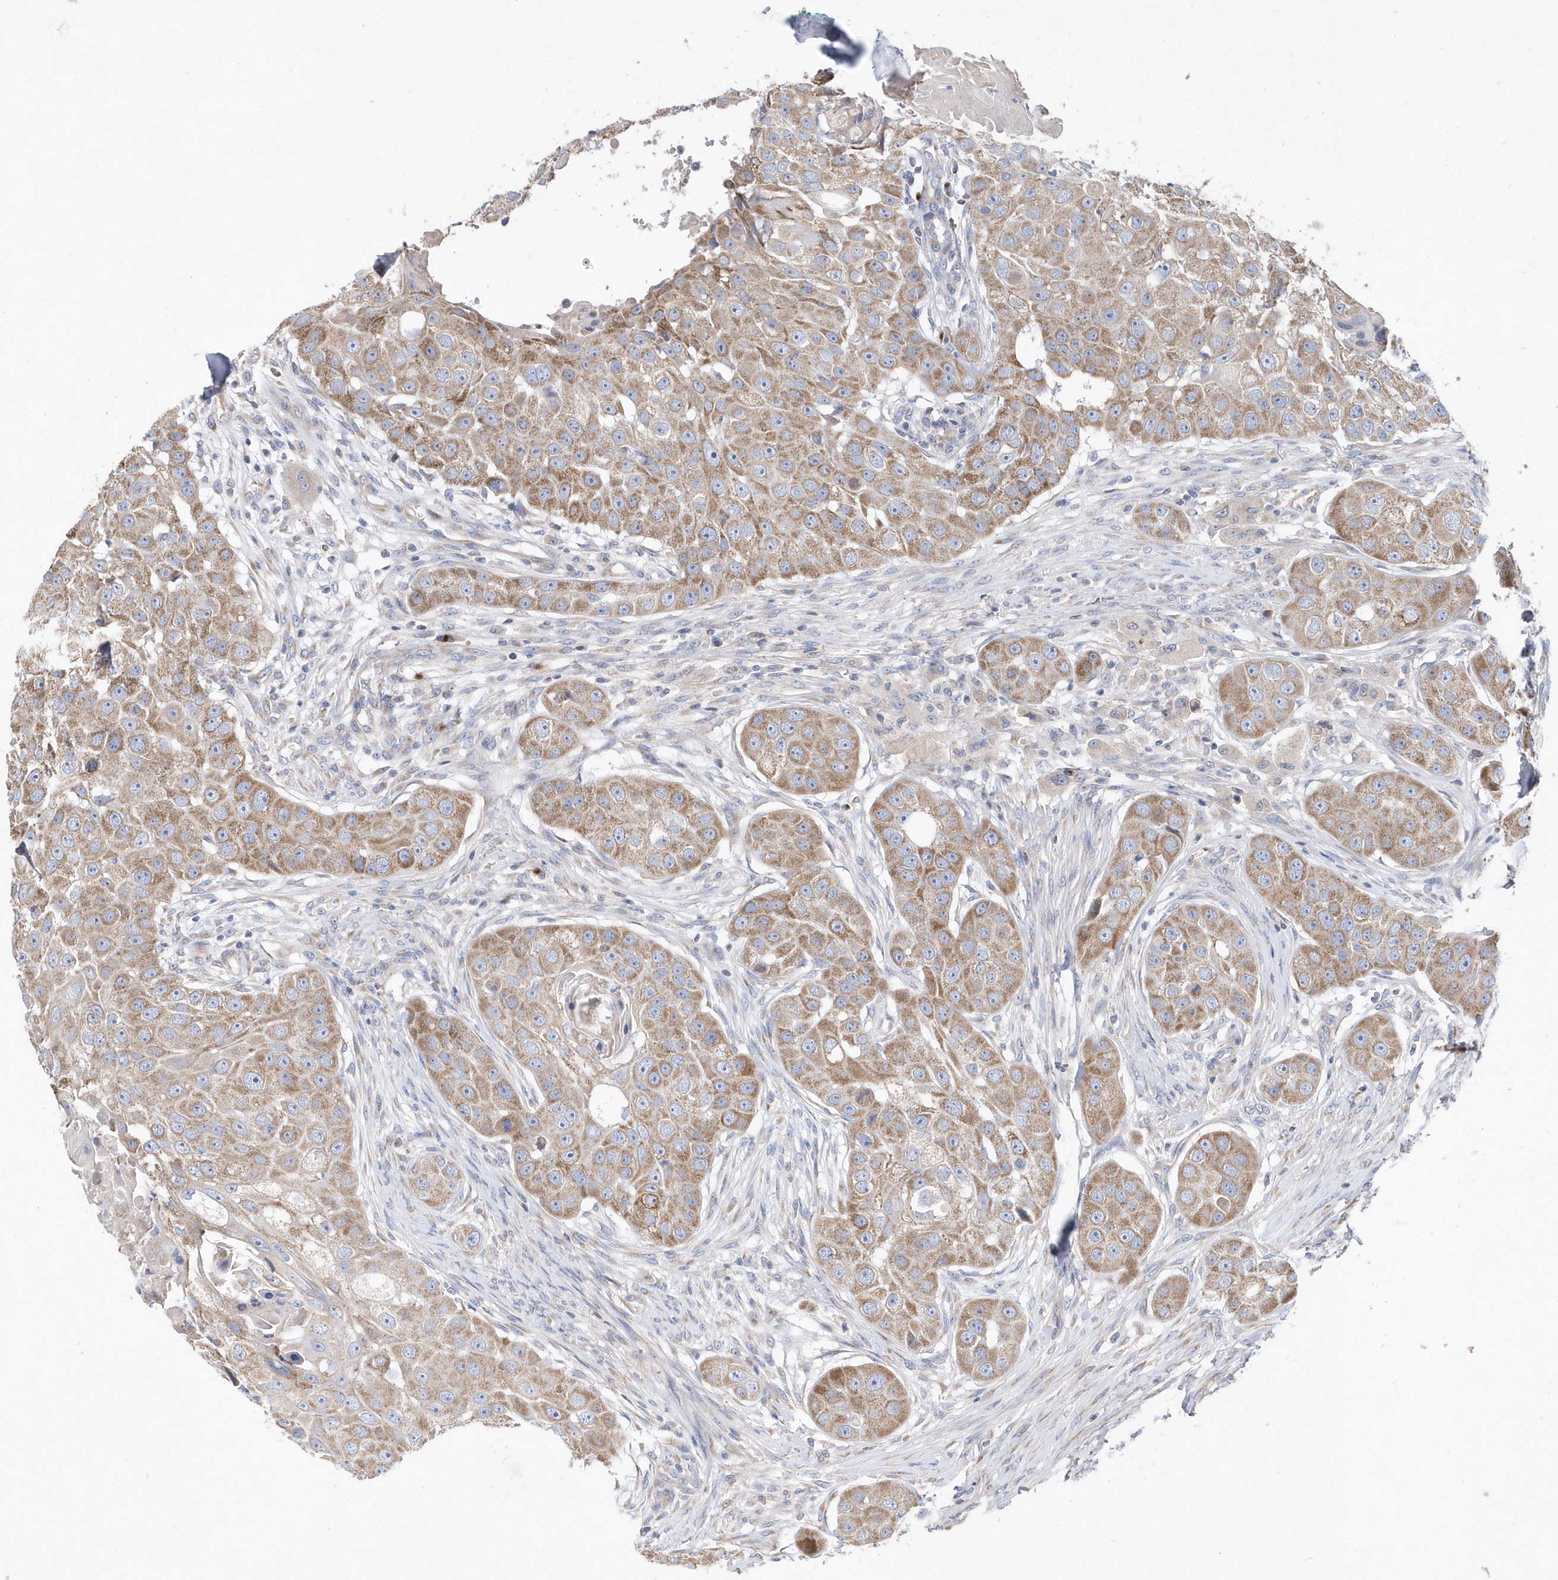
{"staining": {"intensity": "moderate", "quantity": ">75%", "location": "cytoplasmic/membranous"}, "tissue": "head and neck cancer", "cell_type": "Tumor cells", "image_type": "cancer", "snomed": [{"axis": "morphology", "description": "Normal tissue, NOS"}, {"axis": "morphology", "description": "Squamous cell carcinoma, NOS"}, {"axis": "topography", "description": "Skeletal muscle"}, {"axis": "topography", "description": "Head-Neck"}], "caption": "High-power microscopy captured an immunohistochemistry (IHC) photomicrograph of head and neck cancer, revealing moderate cytoplasmic/membranous positivity in about >75% of tumor cells. (brown staining indicates protein expression, while blue staining denotes nuclei).", "gene": "METTL8", "patient": {"sex": "male", "age": 51}}